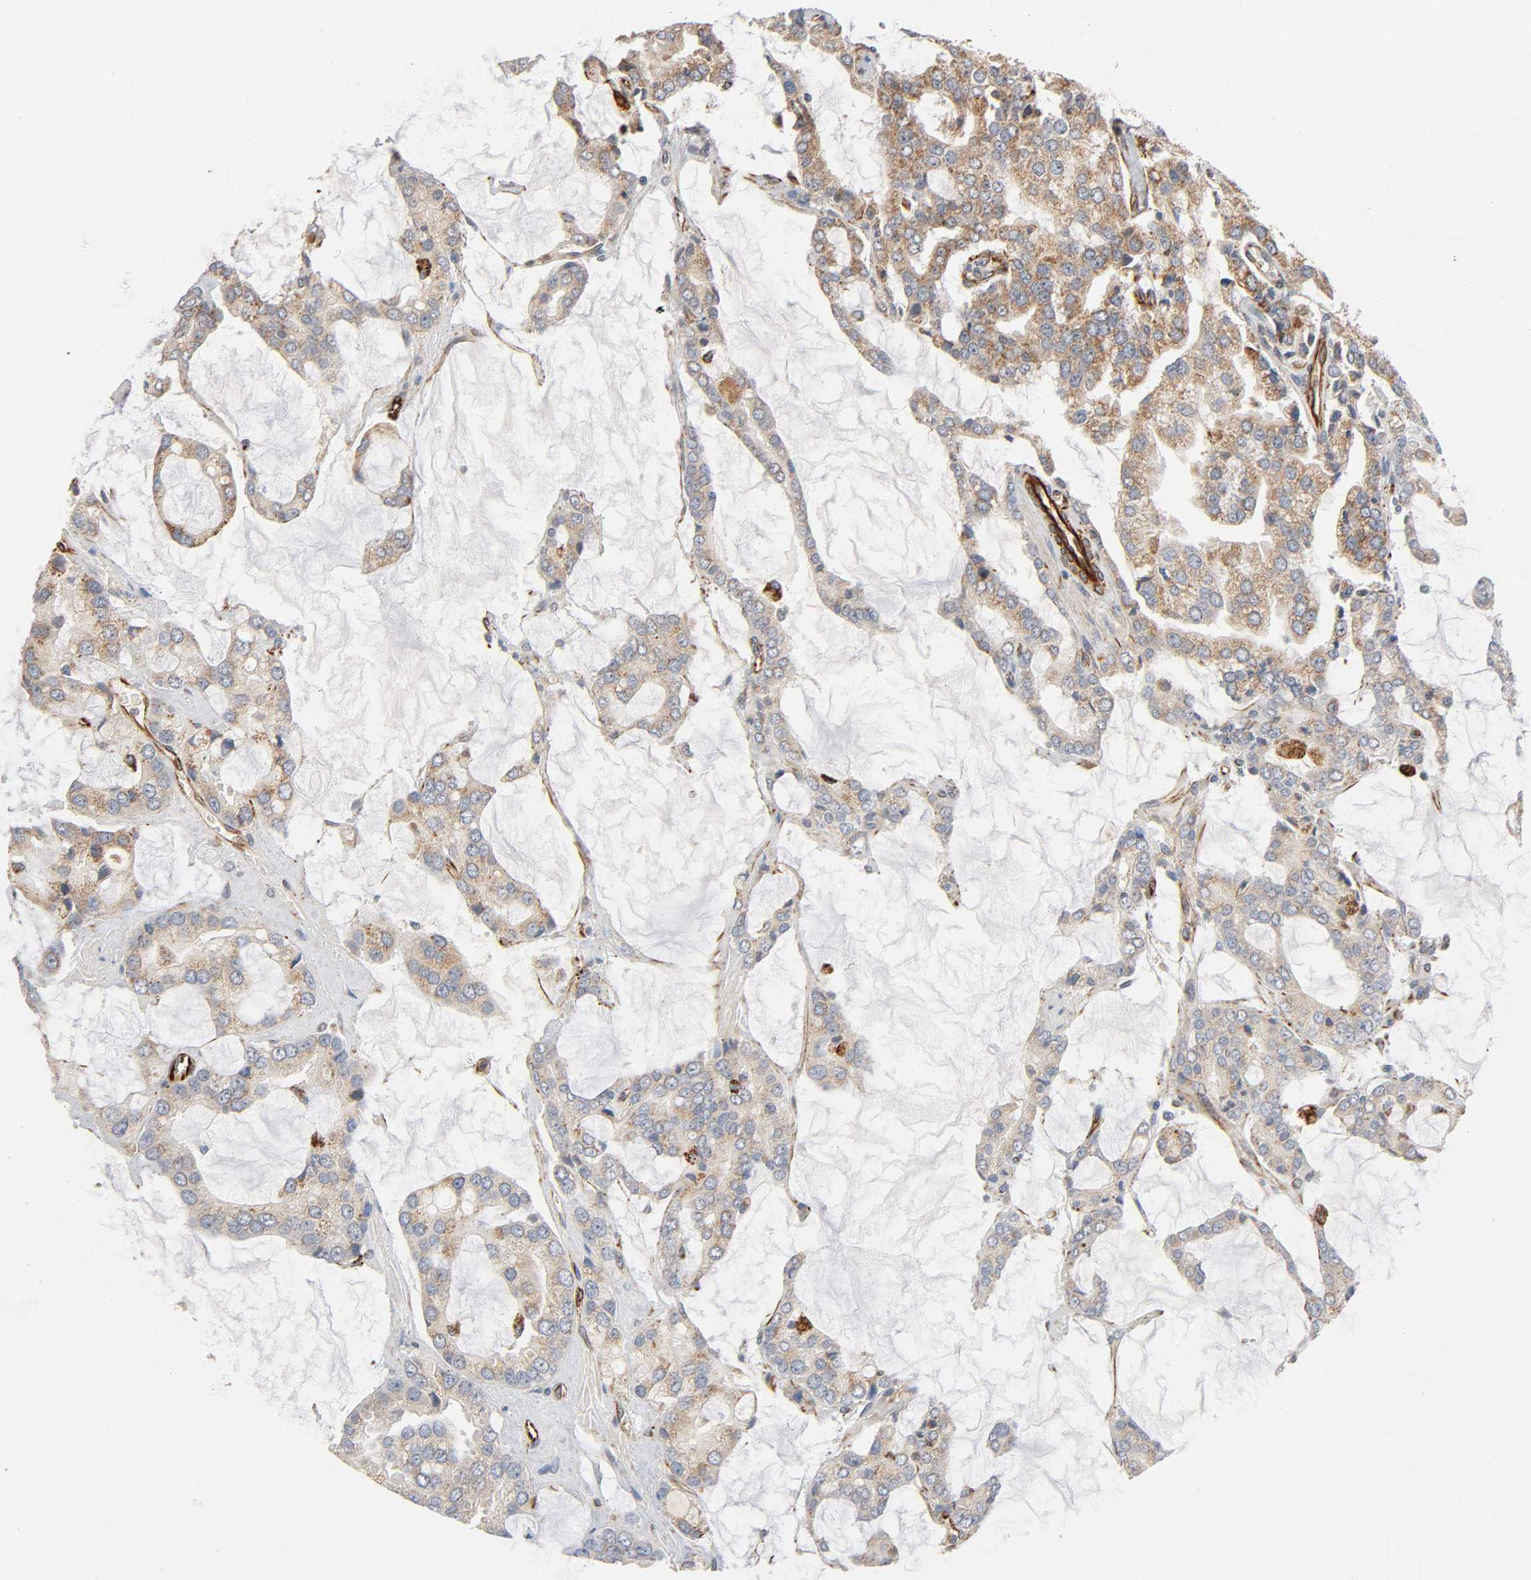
{"staining": {"intensity": "moderate", "quantity": ">75%", "location": "cytoplasmic/membranous"}, "tissue": "prostate cancer", "cell_type": "Tumor cells", "image_type": "cancer", "snomed": [{"axis": "morphology", "description": "Adenocarcinoma, High grade"}, {"axis": "topography", "description": "Prostate"}], "caption": "Human prostate high-grade adenocarcinoma stained with a brown dye displays moderate cytoplasmic/membranous positive expression in about >75% of tumor cells.", "gene": "REEP6", "patient": {"sex": "male", "age": 67}}